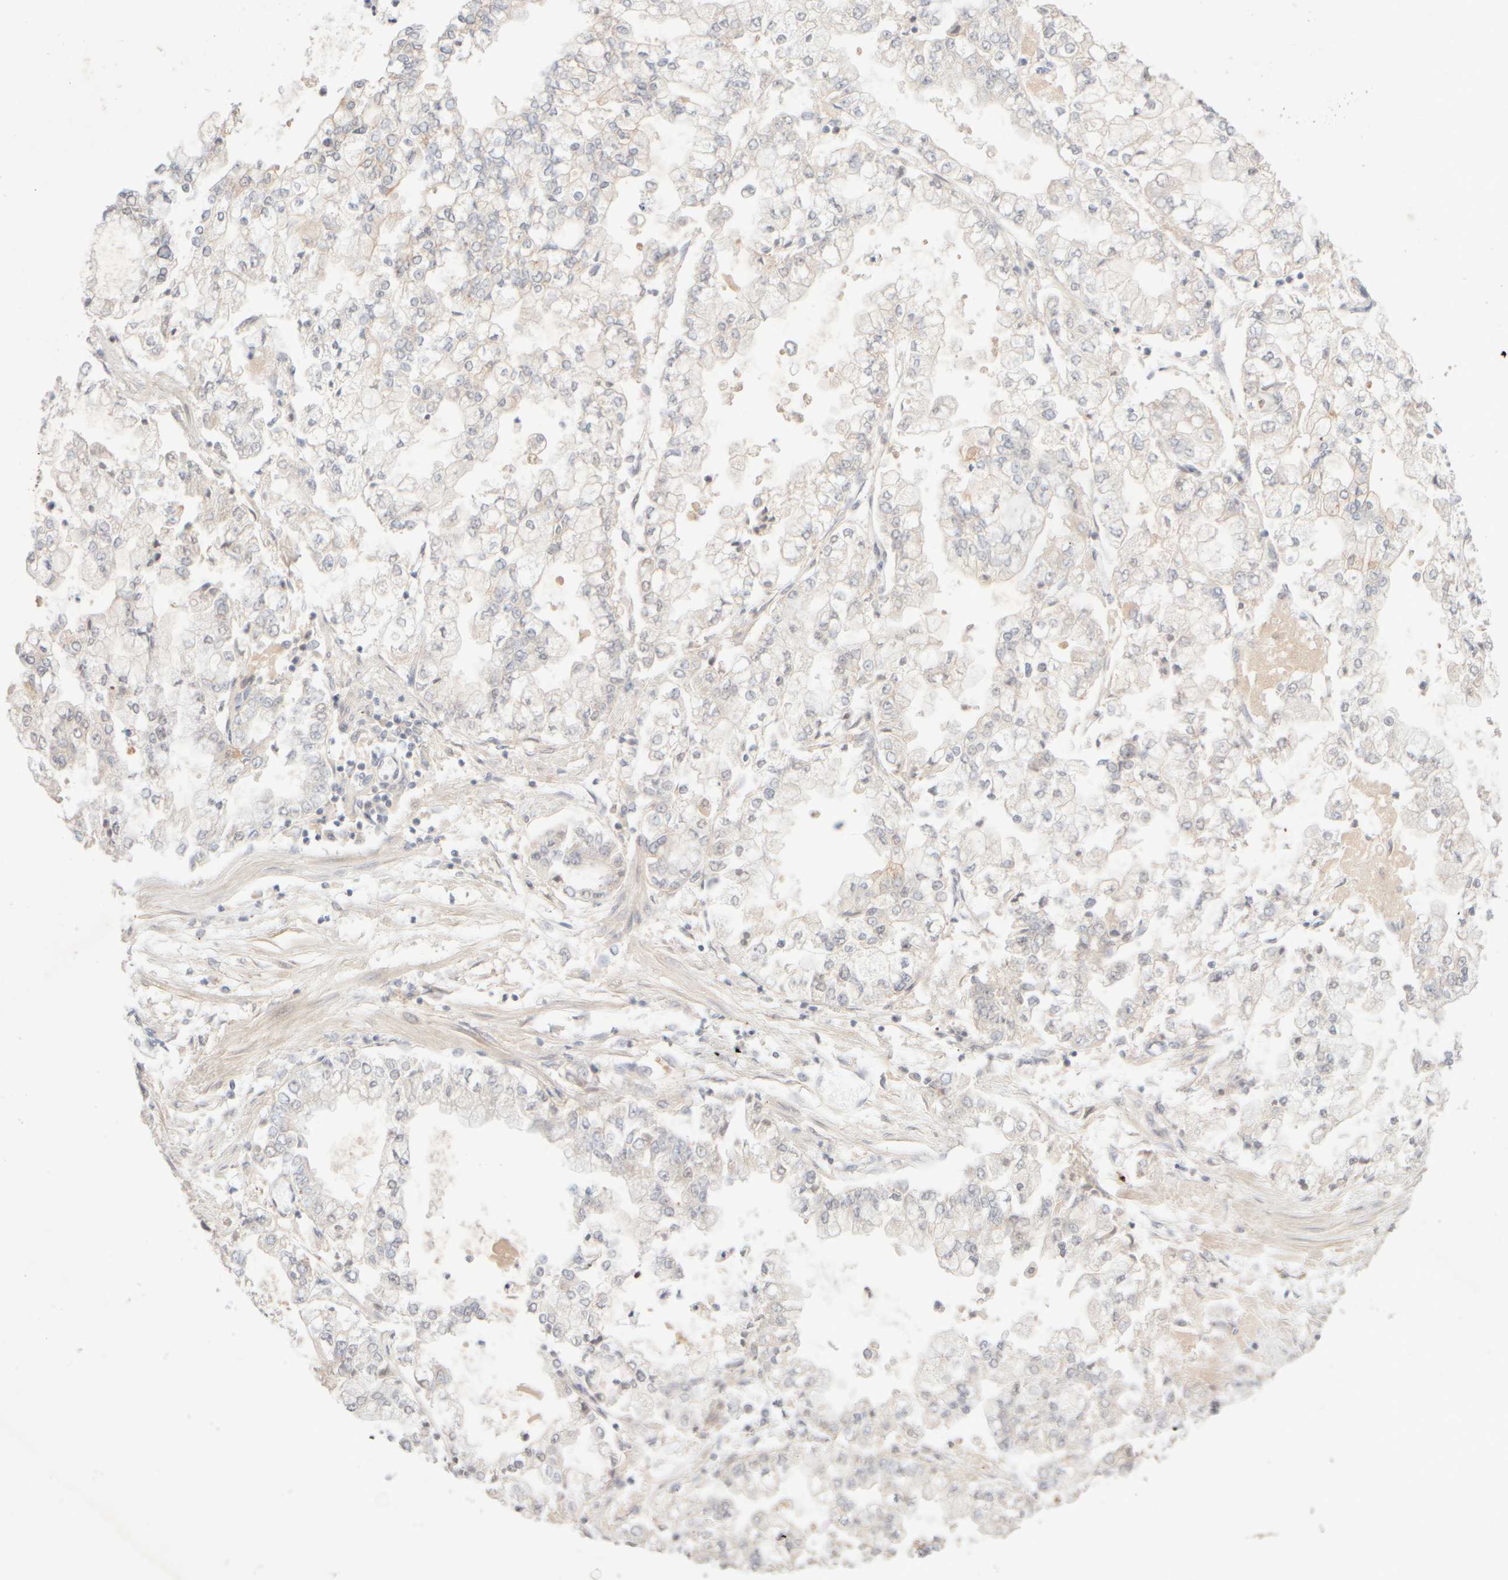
{"staining": {"intensity": "negative", "quantity": "none", "location": "none"}, "tissue": "stomach cancer", "cell_type": "Tumor cells", "image_type": "cancer", "snomed": [{"axis": "morphology", "description": "Adenocarcinoma, NOS"}, {"axis": "topography", "description": "Stomach"}], "caption": "Image shows no significant protein staining in tumor cells of adenocarcinoma (stomach).", "gene": "SNTB1", "patient": {"sex": "male", "age": 76}}